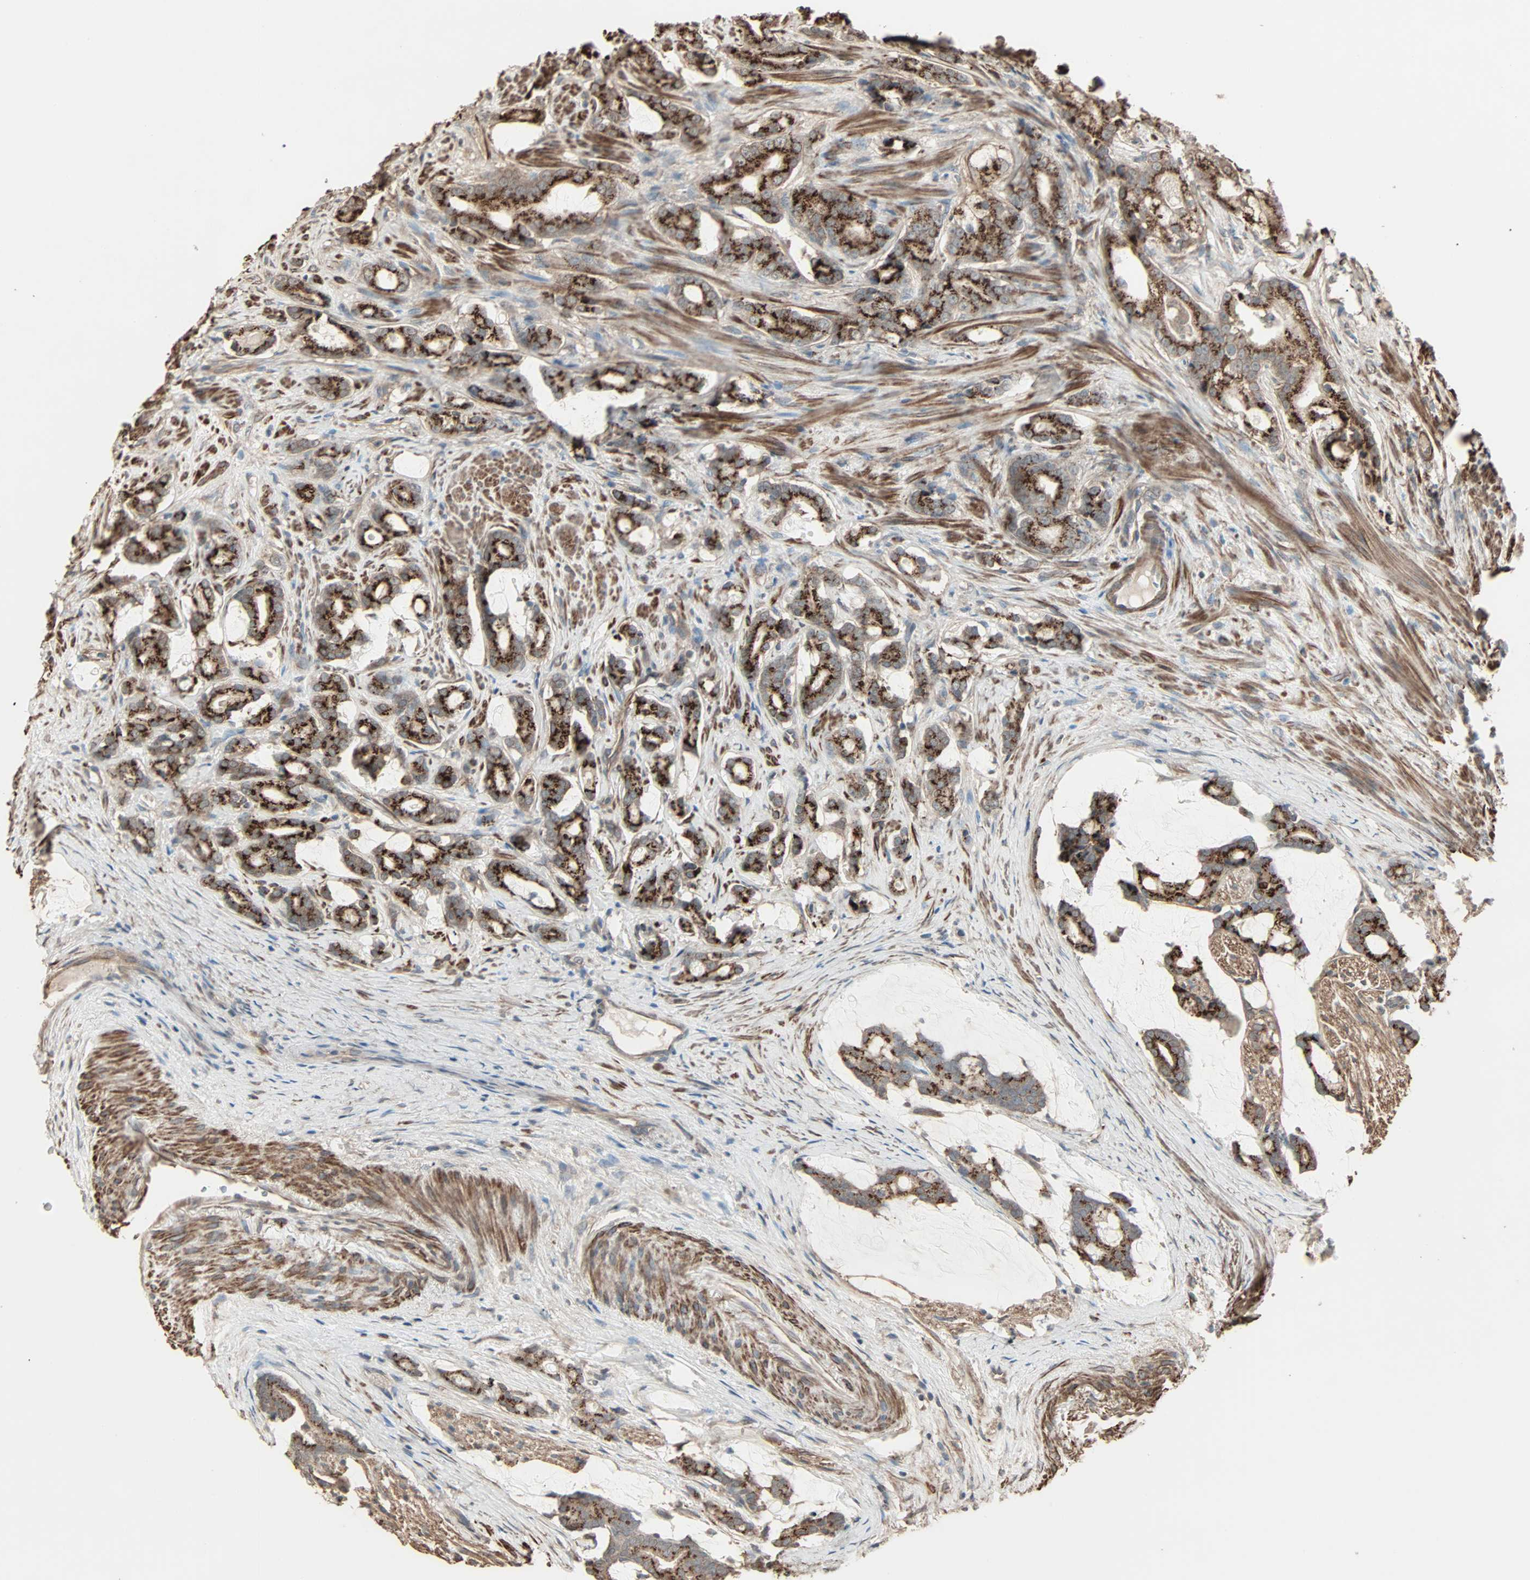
{"staining": {"intensity": "strong", "quantity": ">75%", "location": "cytoplasmic/membranous"}, "tissue": "prostate cancer", "cell_type": "Tumor cells", "image_type": "cancer", "snomed": [{"axis": "morphology", "description": "Adenocarcinoma, Low grade"}, {"axis": "topography", "description": "Prostate"}], "caption": "Immunohistochemical staining of human prostate cancer (low-grade adenocarcinoma) reveals strong cytoplasmic/membranous protein expression in about >75% of tumor cells.", "gene": "GALNT3", "patient": {"sex": "male", "age": 58}}